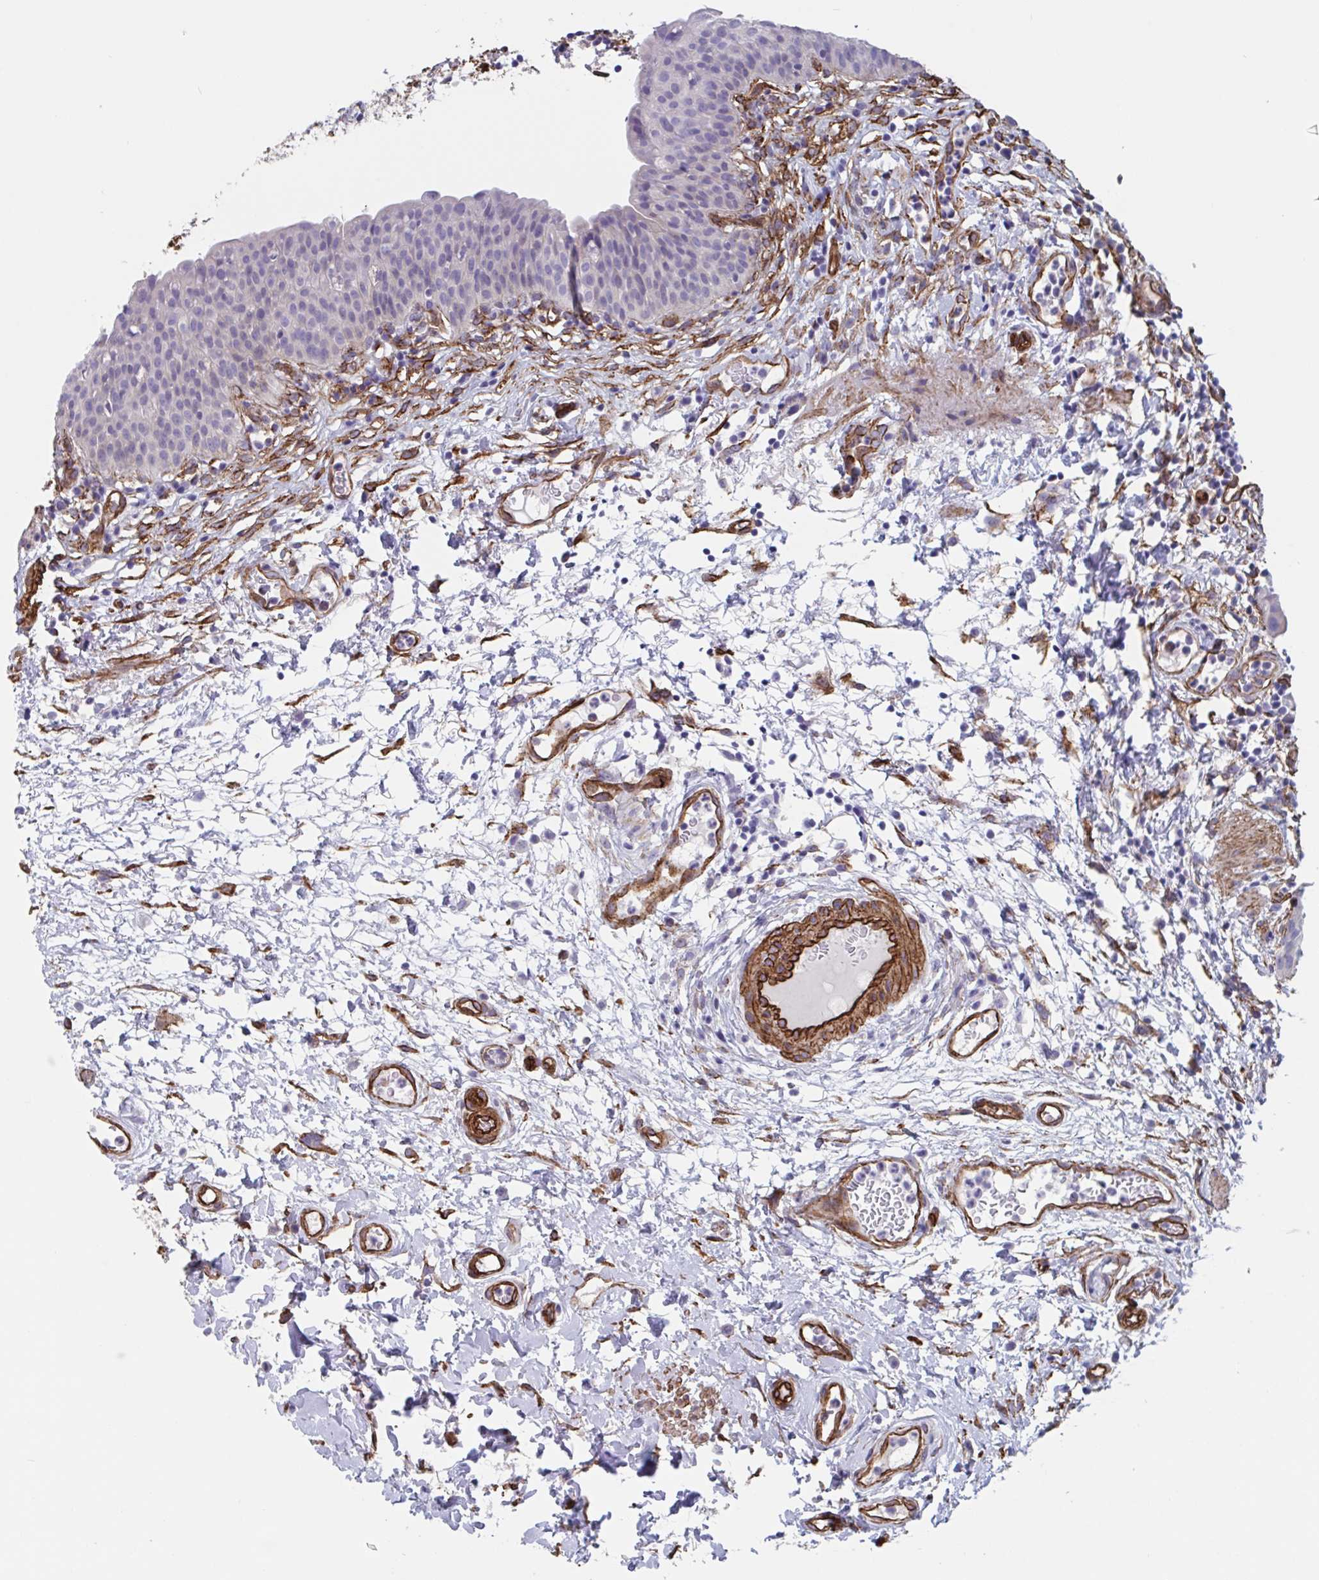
{"staining": {"intensity": "negative", "quantity": "none", "location": "none"}, "tissue": "urinary bladder", "cell_type": "Urothelial cells", "image_type": "normal", "snomed": [{"axis": "morphology", "description": "Normal tissue, NOS"}, {"axis": "morphology", "description": "Inflammation, NOS"}, {"axis": "topography", "description": "Urinary bladder"}], "caption": "Urothelial cells are negative for brown protein staining in unremarkable urinary bladder. (Brightfield microscopy of DAB immunohistochemistry at high magnification).", "gene": "CITED4", "patient": {"sex": "male", "age": 57}}